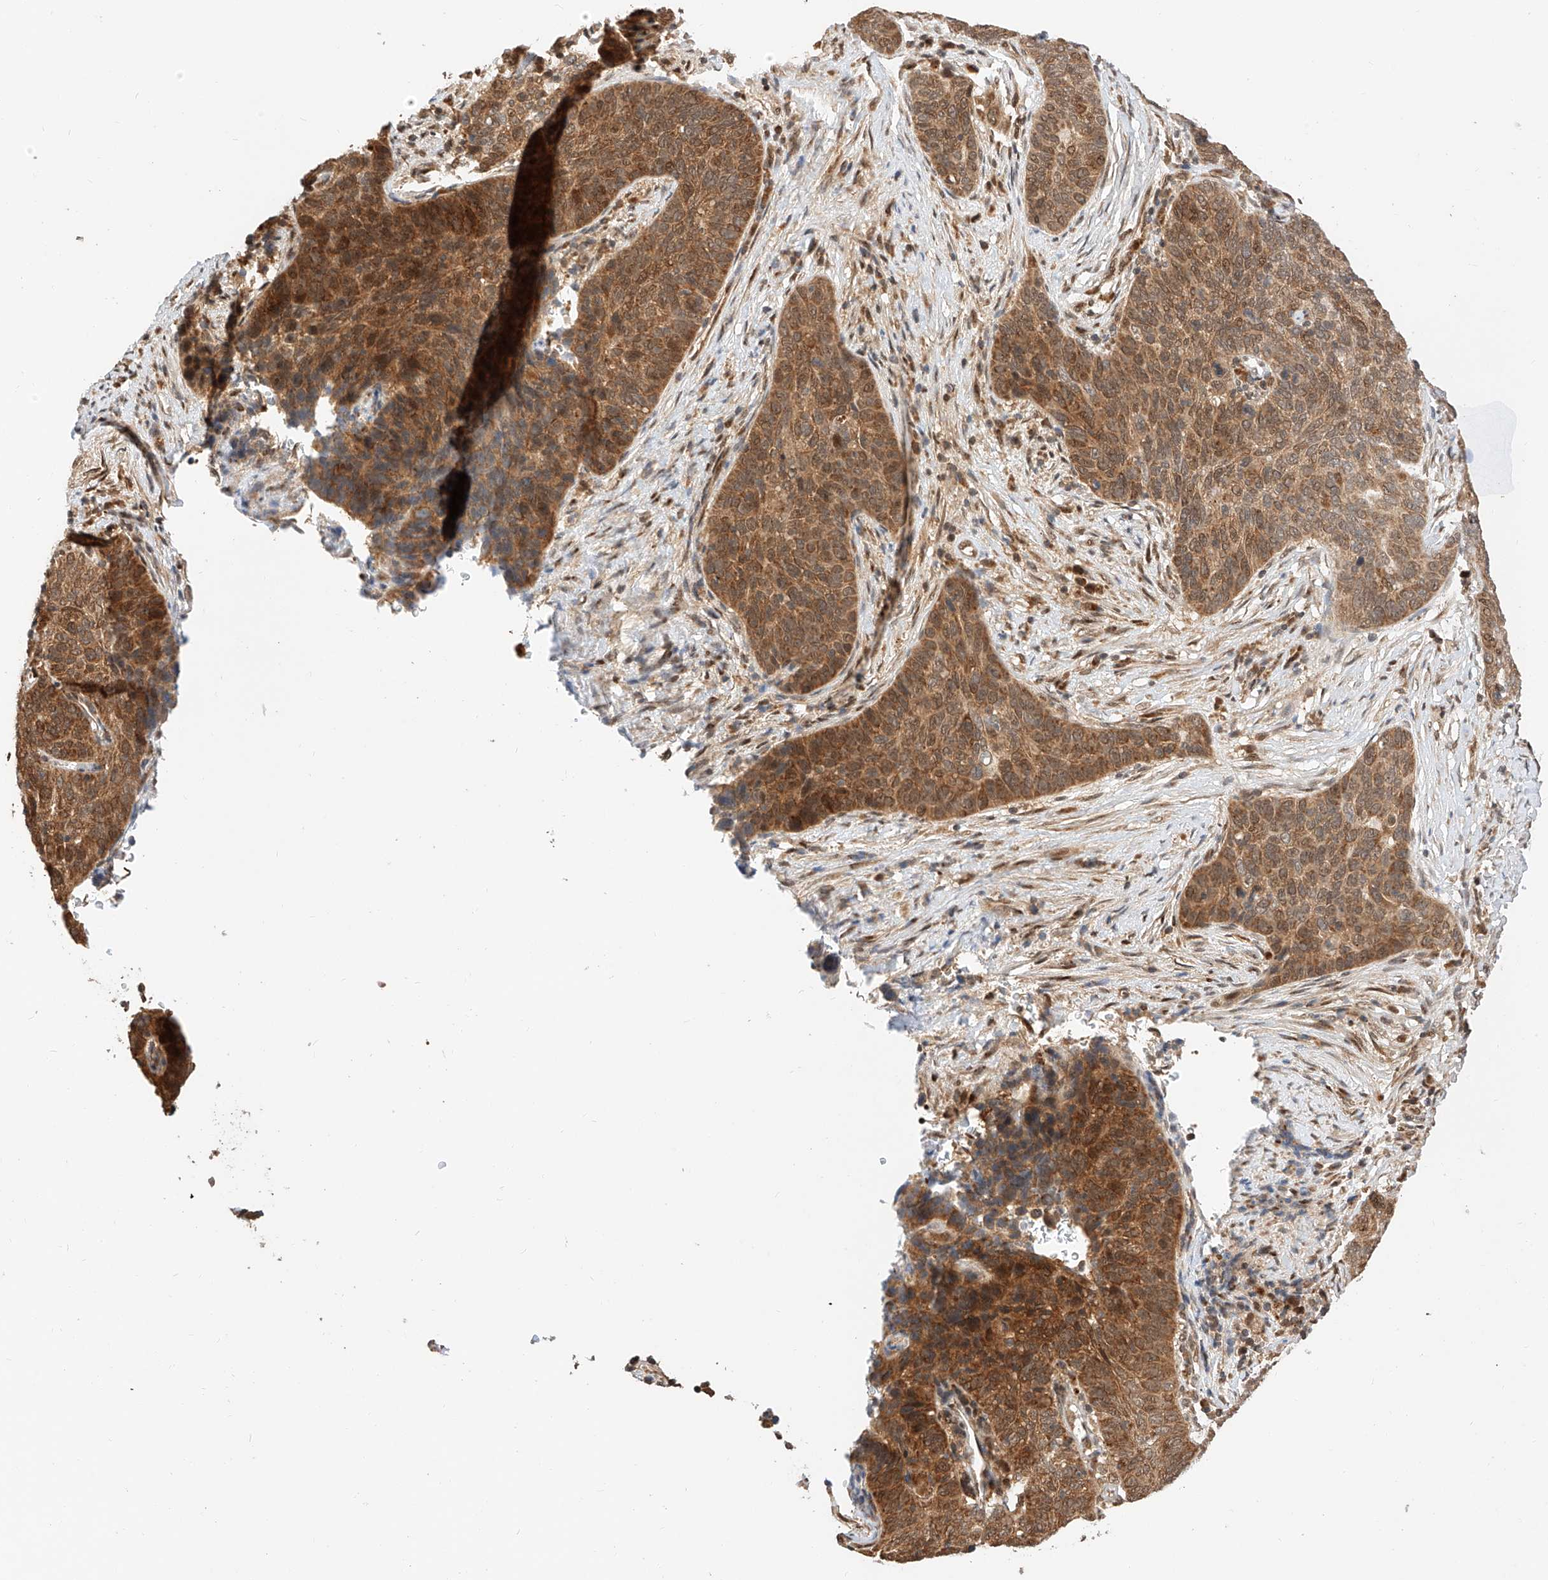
{"staining": {"intensity": "moderate", "quantity": ">75%", "location": "cytoplasmic/membranous"}, "tissue": "cervical cancer", "cell_type": "Tumor cells", "image_type": "cancer", "snomed": [{"axis": "morphology", "description": "Squamous cell carcinoma, NOS"}, {"axis": "topography", "description": "Cervix"}], "caption": "This image demonstrates cervical cancer stained with immunohistochemistry (IHC) to label a protein in brown. The cytoplasmic/membranous of tumor cells show moderate positivity for the protein. Nuclei are counter-stained blue.", "gene": "EIF4H", "patient": {"sex": "female", "age": 60}}